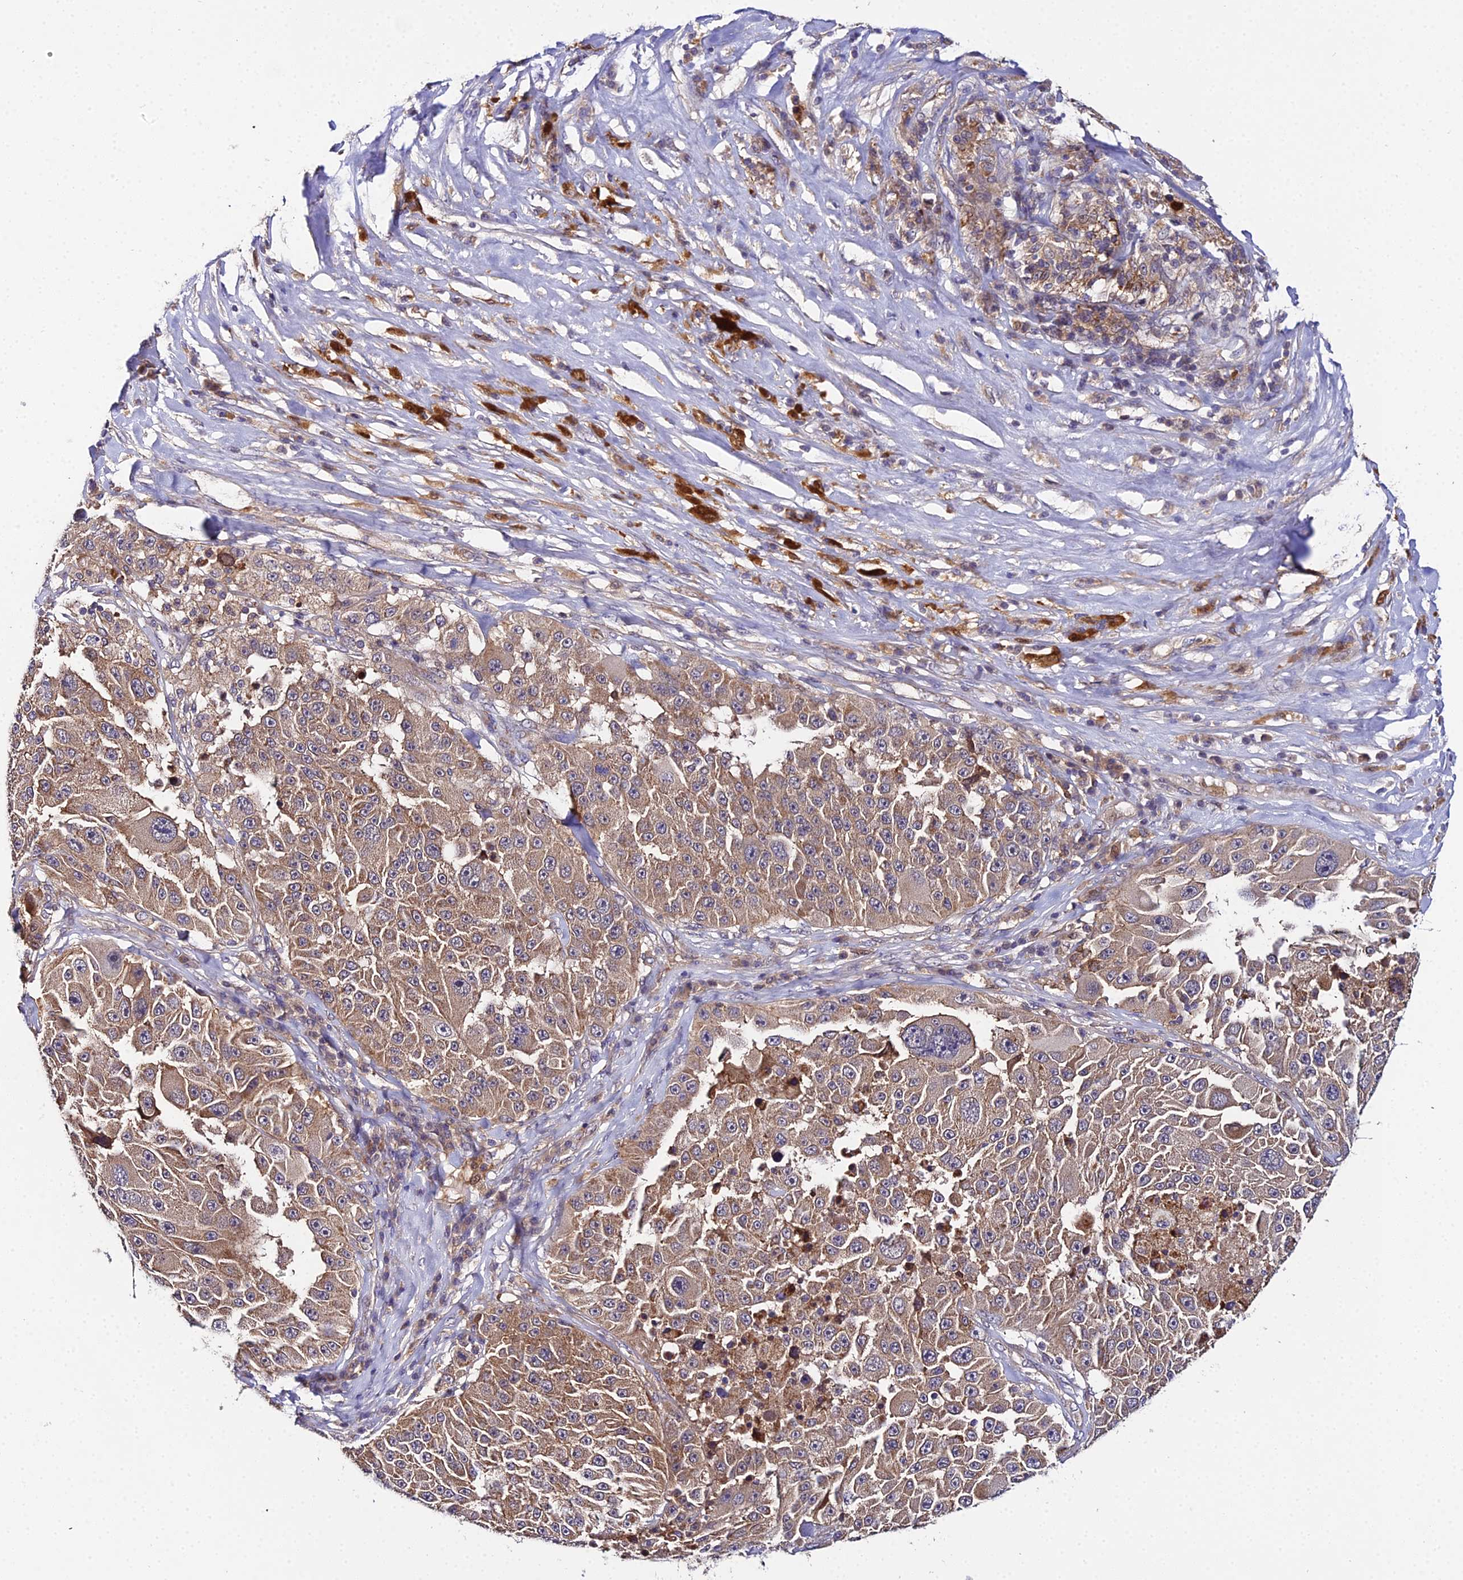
{"staining": {"intensity": "moderate", "quantity": ">75%", "location": "cytoplasmic/membranous"}, "tissue": "melanoma", "cell_type": "Tumor cells", "image_type": "cancer", "snomed": [{"axis": "morphology", "description": "Malignant melanoma, Metastatic site"}, {"axis": "topography", "description": "Lymph node"}], "caption": "Human melanoma stained for a protein (brown) demonstrates moderate cytoplasmic/membranous positive expression in approximately >75% of tumor cells.", "gene": "ZBED8", "patient": {"sex": "male", "age": 62}}